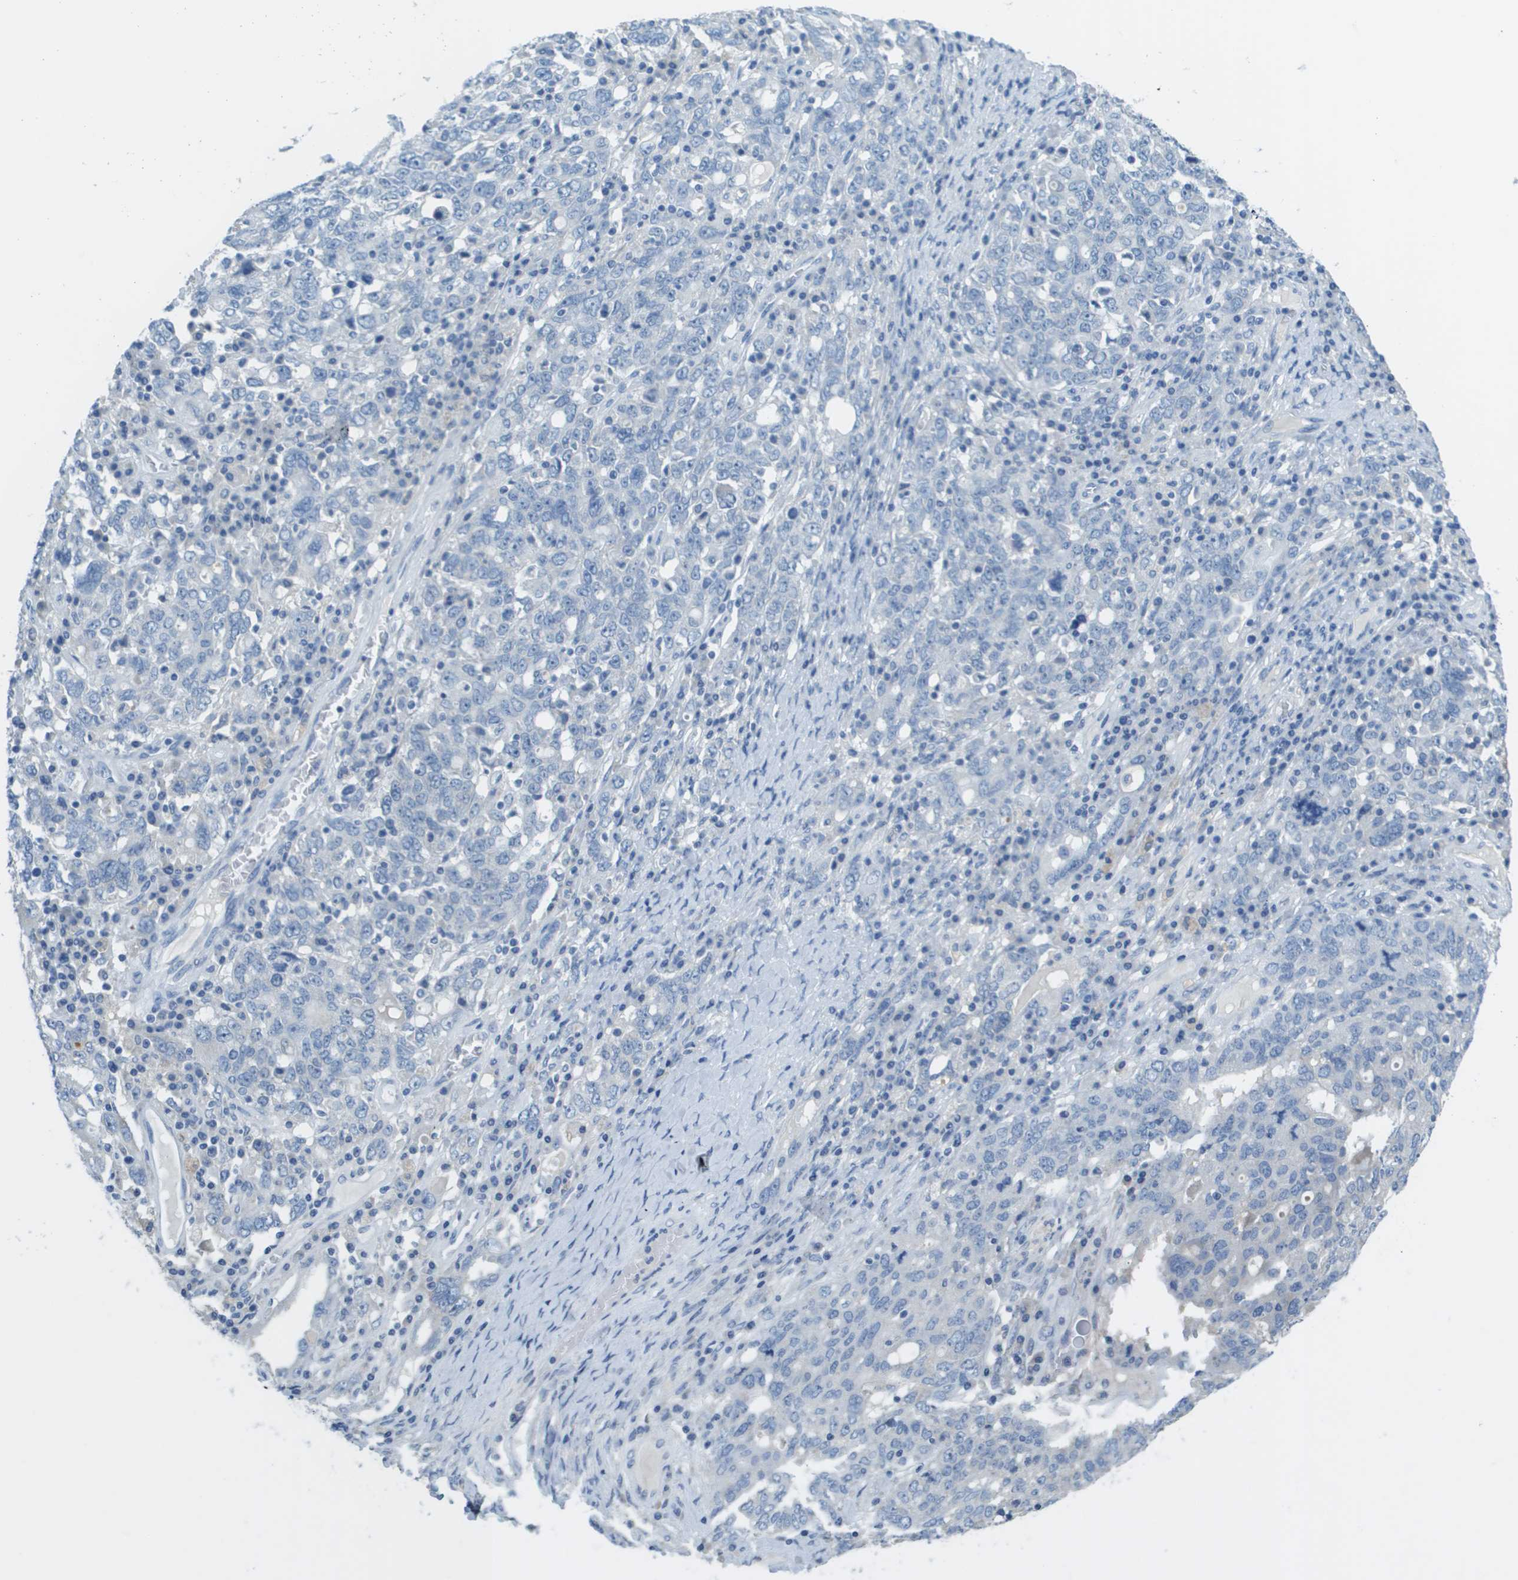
{"staining": {"intensity": "negative", "quantity": "none", "location": "none"}, "tissue": "ovarian cancer", "cell_type": "Tumor cells", "image_type": "cancer", "snomed": [{"axis": "morphology", "description": "Carcinoma, endometroid"}, {"axis": "topography", "description": "Ovary"}], "caption": "Micrograph shows no protein staining in tumor cells of endometroid carcinoma (ovarian) tissue. The staining was performed using DAB to visualize the protein expression in brown, while the nuclei were stained in blue with hematoxylin (Magnification: 20x).", "gene": "PTGDR2", "patient": {"sex": "female", "age": 62}}